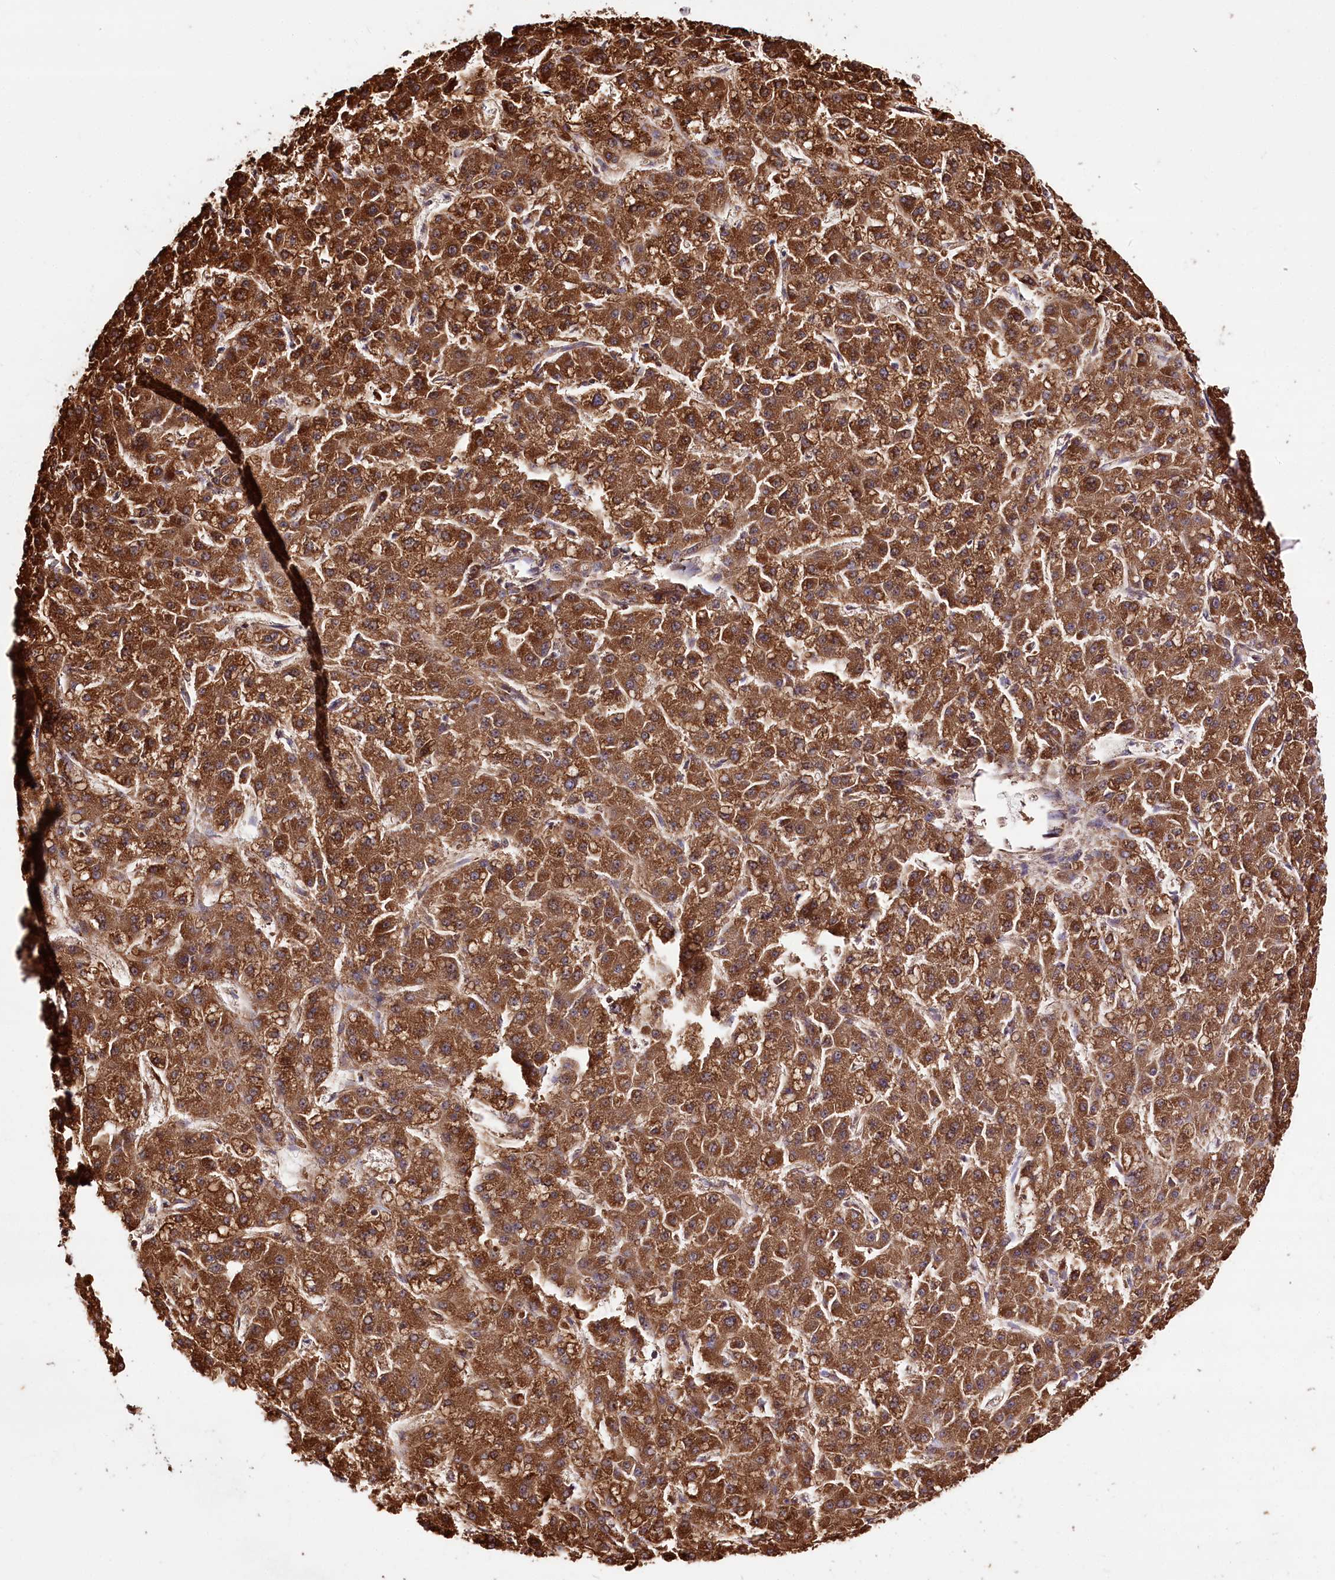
{"staining": {"intensity": "strong", "quantity": ">75%", "location": "cytoplasmic/membranous"}, "tissue": "liver cancer", "cell_type": "Tumor cells", "image_type": "cancer", "snomed": [{"axis": "morphology", "description": "Carcinoma, Hepatocellular, NOS"}, {"axis": "topography", "description": "Liver"}], "caption": "This is an image of immunohistochemistry (IHC) staining of liver cancer, which shows strong positivity in the cytoplasmic/membranous of tumor cells.", "gene": "WWC1", "patient": {"sex": "male", "age": 67}}